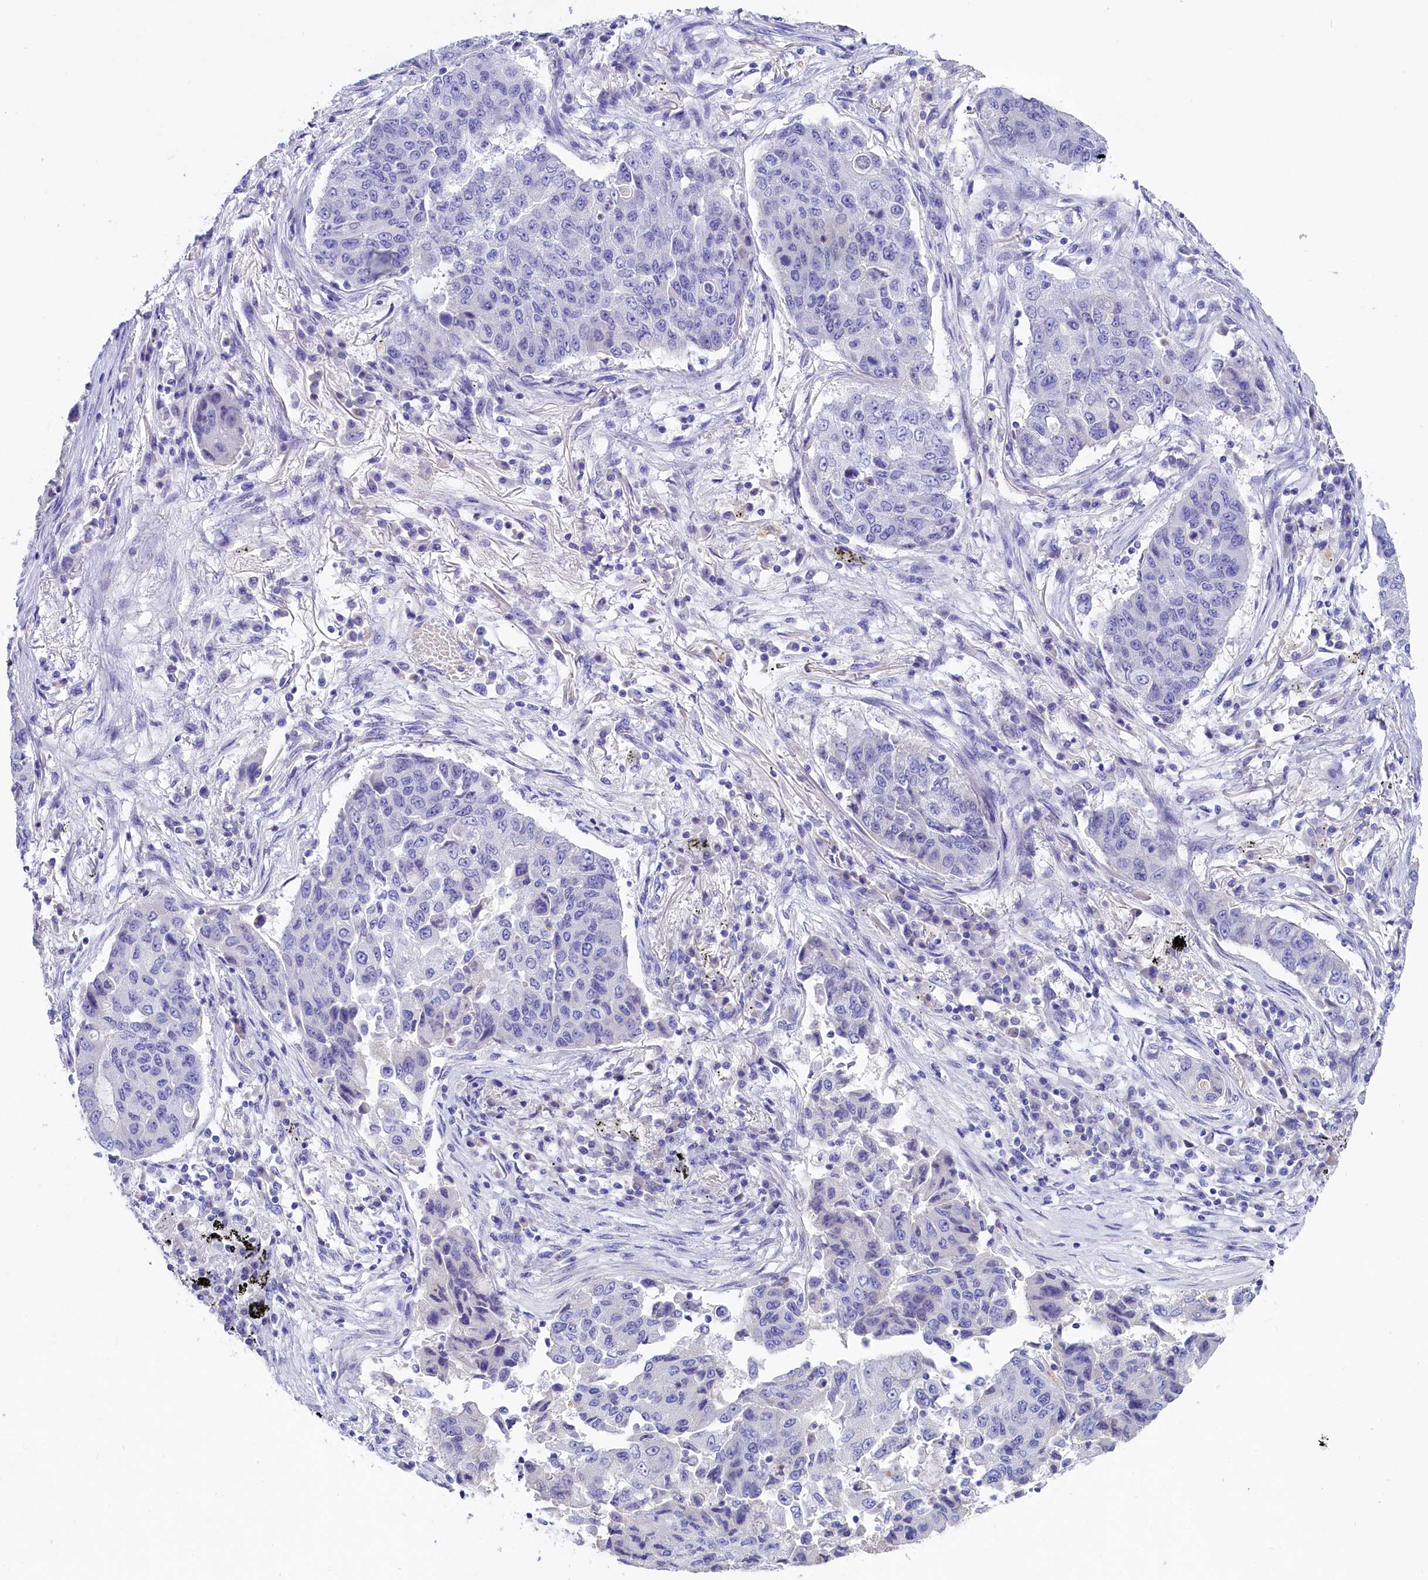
{"staining": {"intensity": "negative", "quantity": "none", "location": "none"}, "tissue": "lung cancer", "cell_type": "Tumor cells", "image_type": "cancer", "snomed": [{"axis": "morphology", "description": "Squamous cell carcinoma, NOS"}, {"axis": "topography", "description": "Lung"}], "caption": "Immunohistochemistry histopathology image of neoplastic tissue: lung squamous cell carcinoma stained with DAB shows no significant protein expression in tumor cells.", "gene": "SULT2A1", "patient": {"sex": "male", "age": 74}}